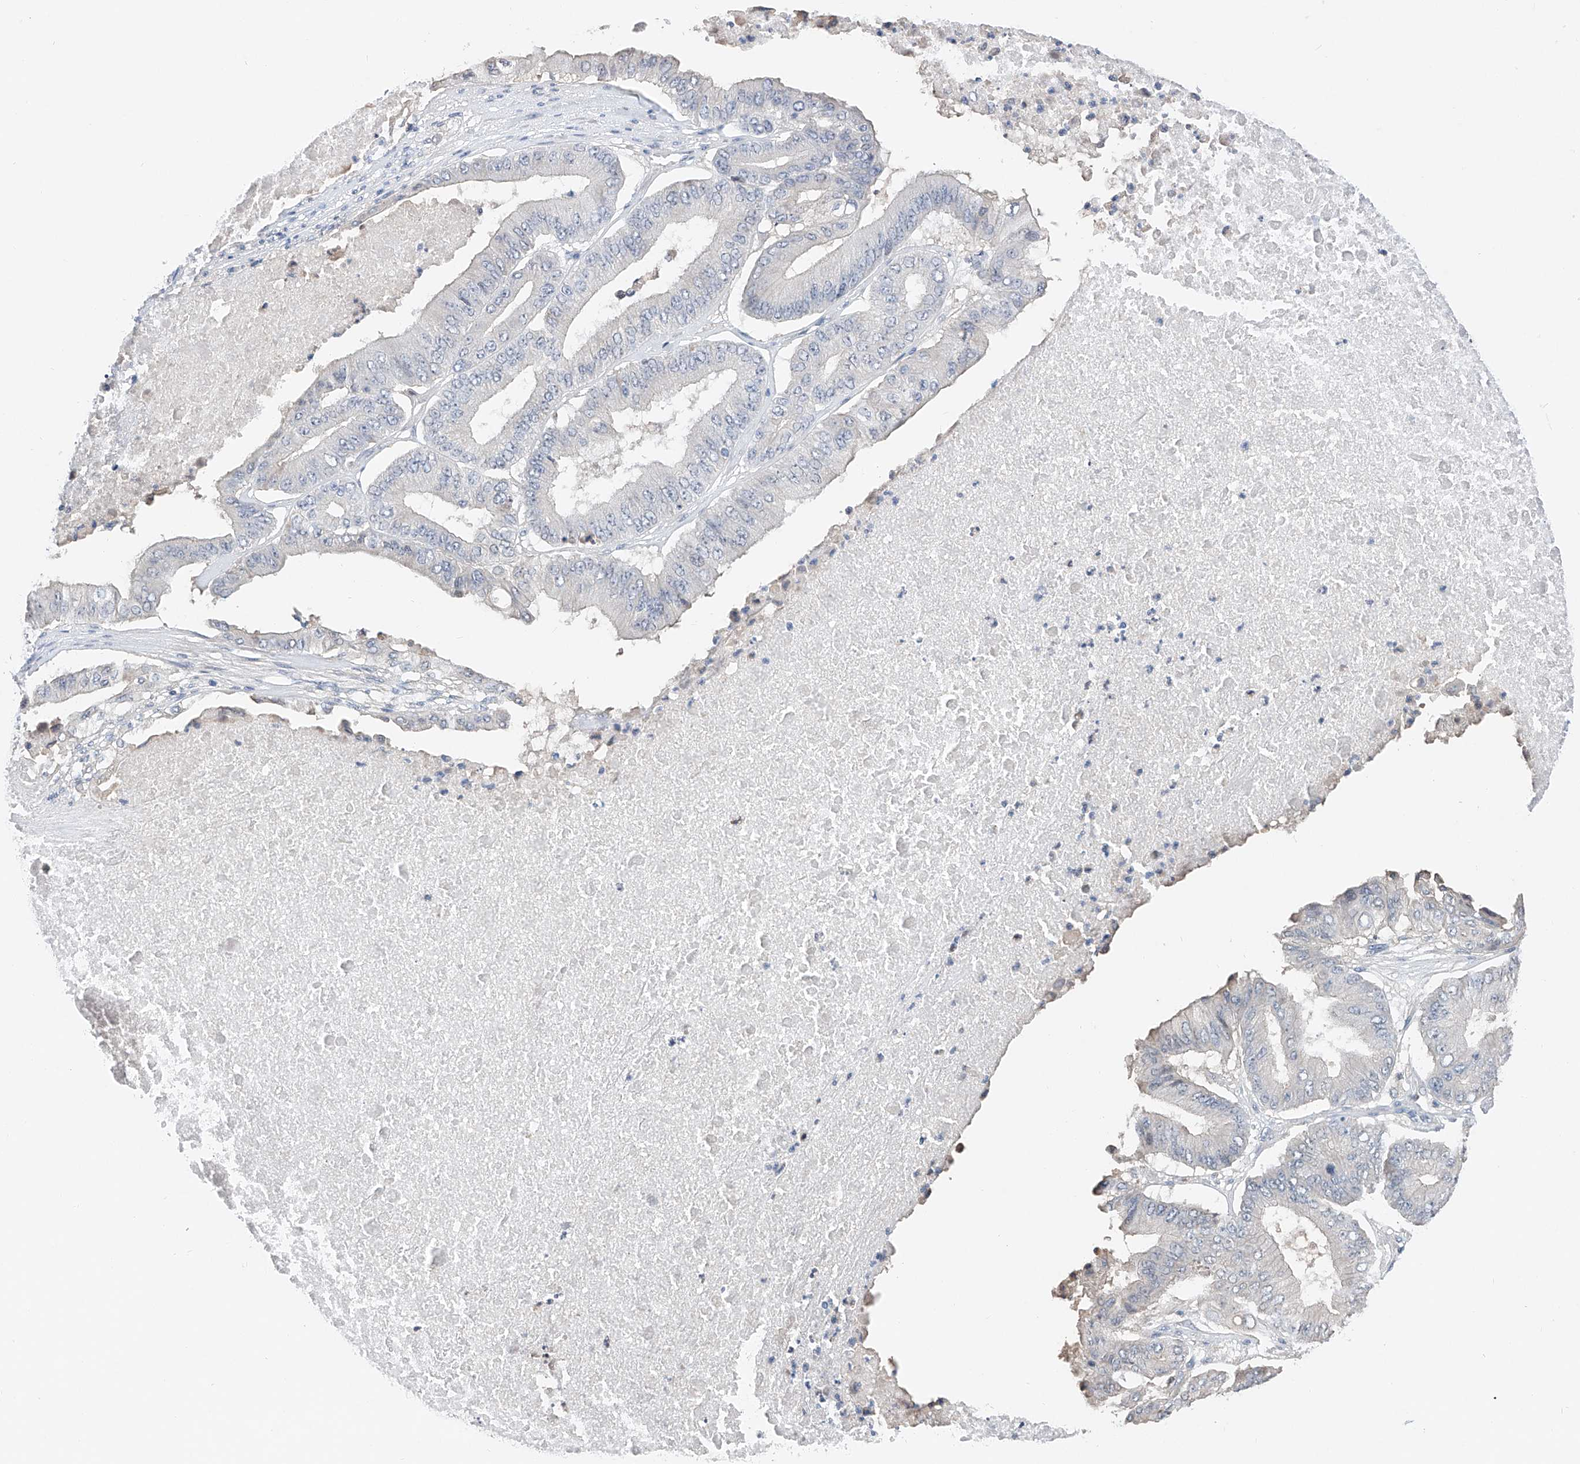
{"staining": {"intensity": "negative", "quantity": "none", "location": "none"}, "tissue": "pancreatic cancer", "cell_type": "Tumor cells", "image_type": "cancer", "snomed": [{"axis": "morphology", "description": "Adenocarcinoma, NOS"}, {"axis": "topography", "description": "Pancreas"}], "caption": "Human pancreatic cancer (adenocarcinoma) stained for a protein using IHC shows no staining in tumor cells.", "gene": "FUCA2", "patient": {"sex": "female", "age": 77}}